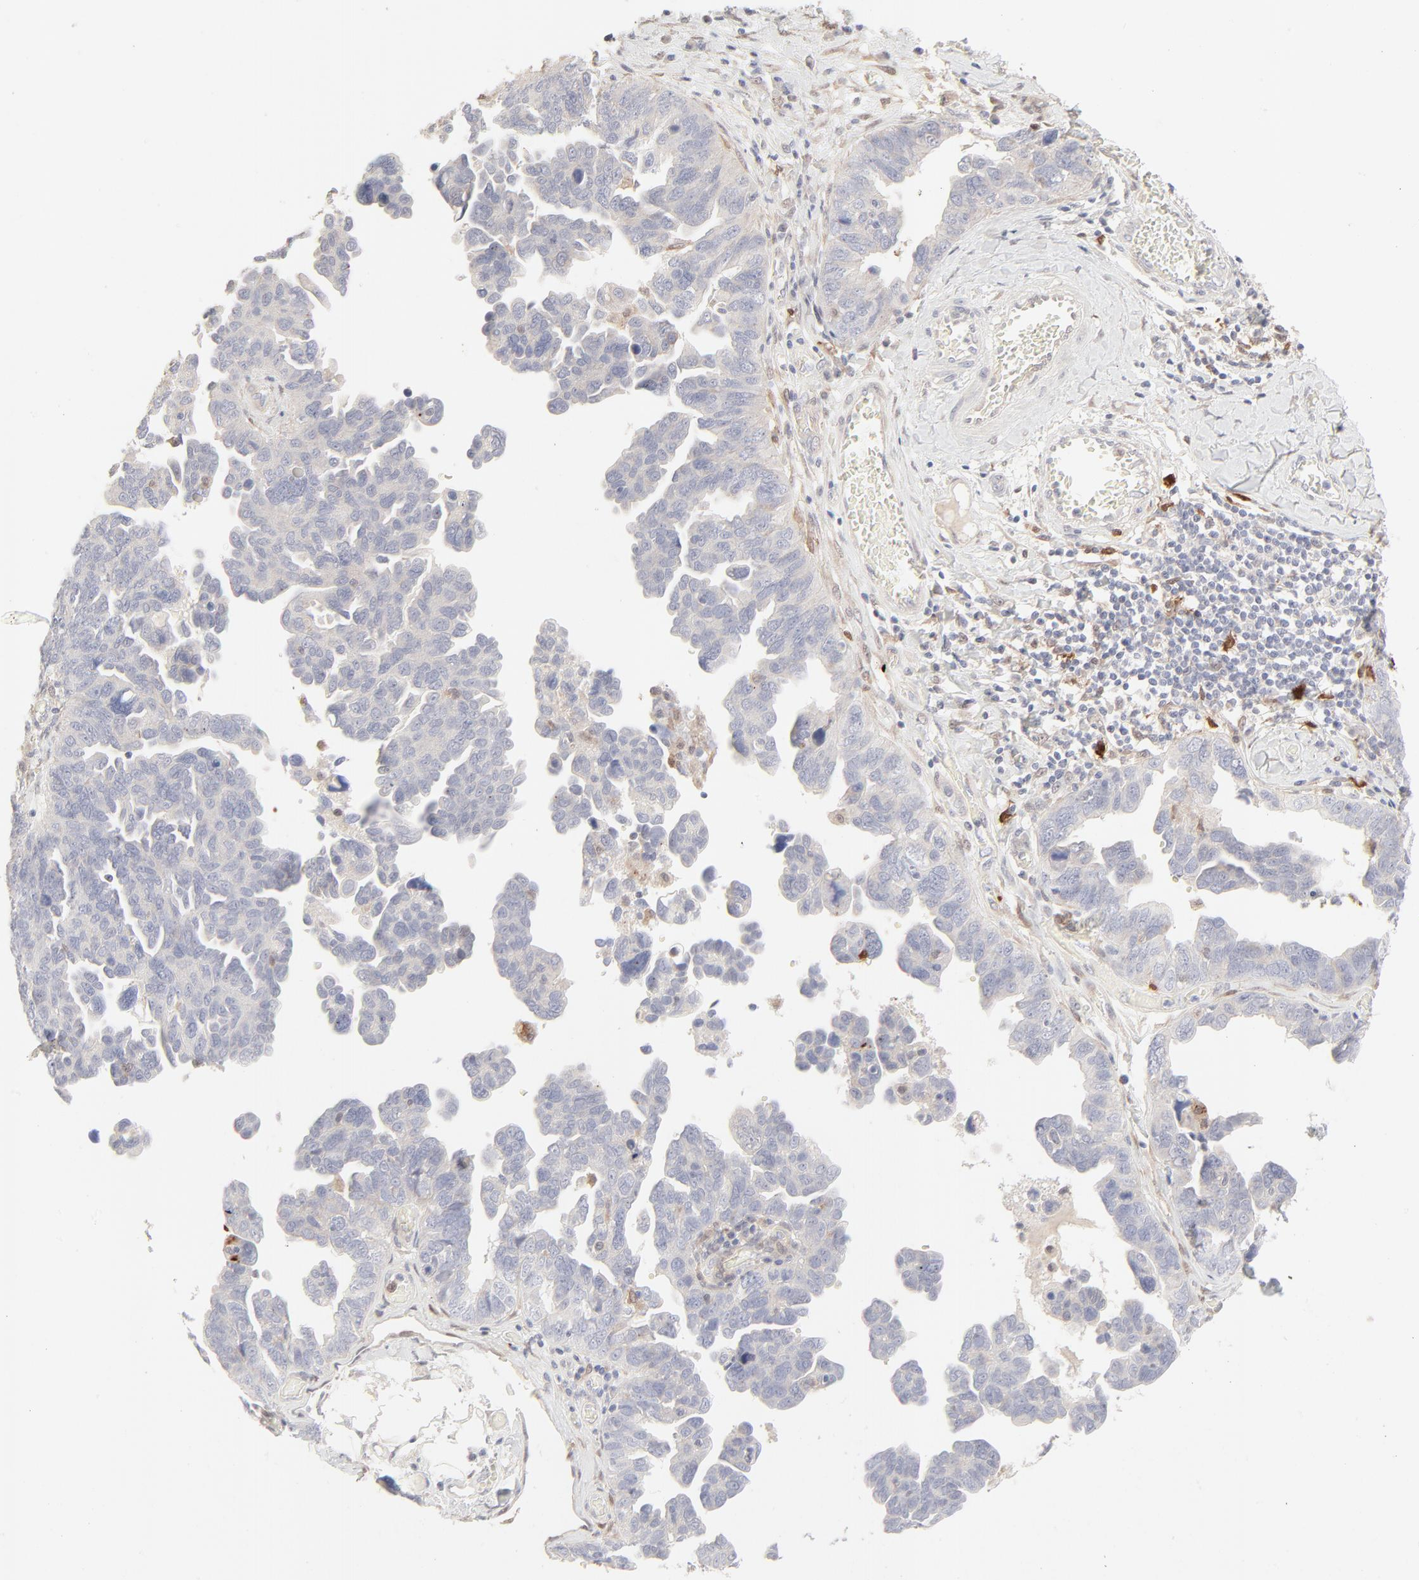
{"staining": {"intensity": "negative", "quantity": "none", "location": "none"}, "tissue": "ovarian cancer", "cell_type": "Tumor cells", "image_type": "cancer", "snomed": [{"axis": "morphology", "description": "Cystadenocarcinoma, serous, NOS"}, {"axis": "topography", "description": "Ovary"}], "caption": "IHC of serous cystadenocarcinoma (ovarian) displays no positivity in tumor cells.", "gene": "LGALS2", "patient": {"sex": "female", "age": 64}}